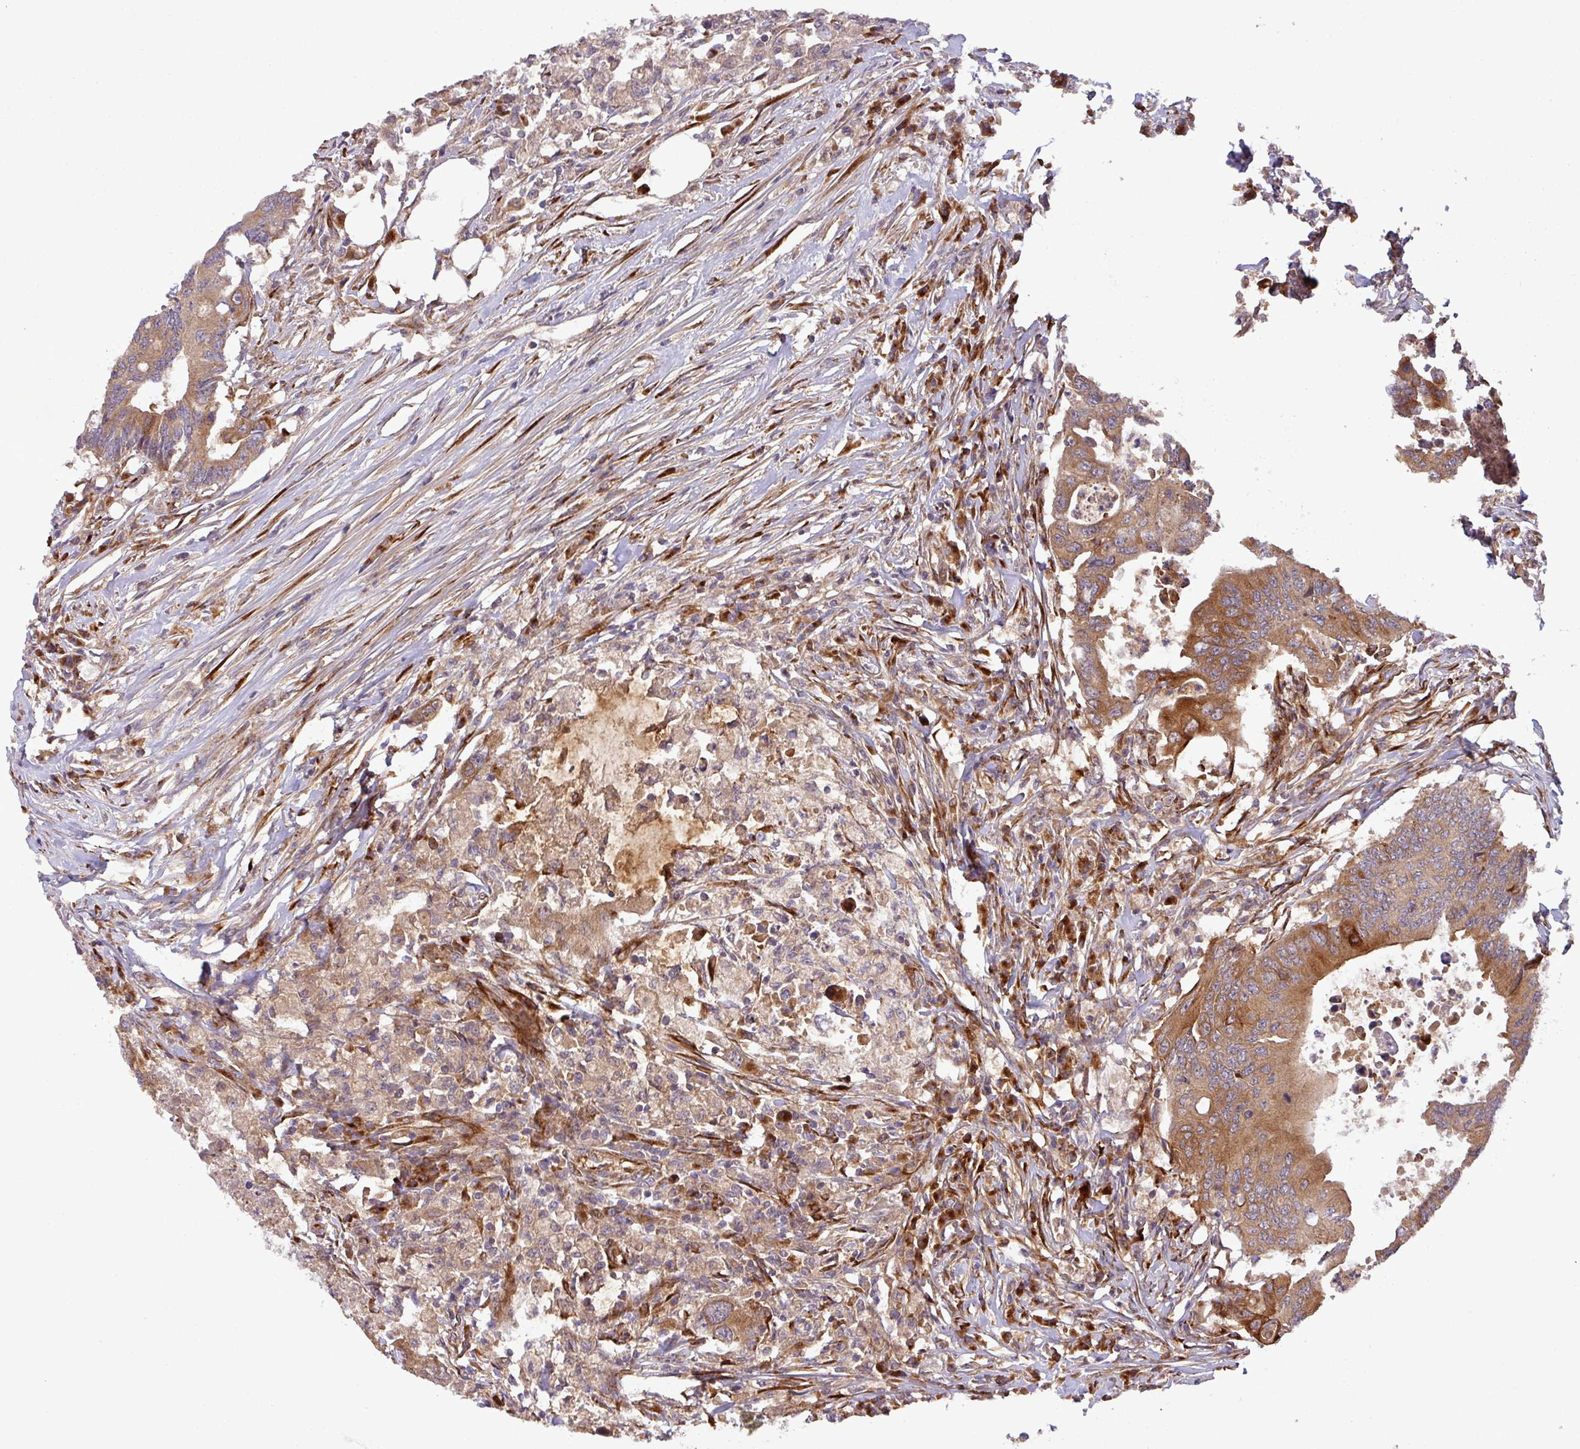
{"staining": {"intensity": "strong", "quantity": ">75%", "location": "cytoplasmic/membranous"}, "tissue": "colorectal cancer", "cell_type": "Tumor cells", "image_type": "cancer", "snomed": [{"axis": "morphology", "description": "Adenocarcinoma, NOS"}, {"axis": "topography", "description": "Colon"}], "caption": "The immunohistochemical stain shows strong cytoplasmic/membranous staining in tumor cells of colorectal cancer (adenocarcinoma) tissue.", "gene": "ART1", "patient": {"sex": "male", "age": 71}}